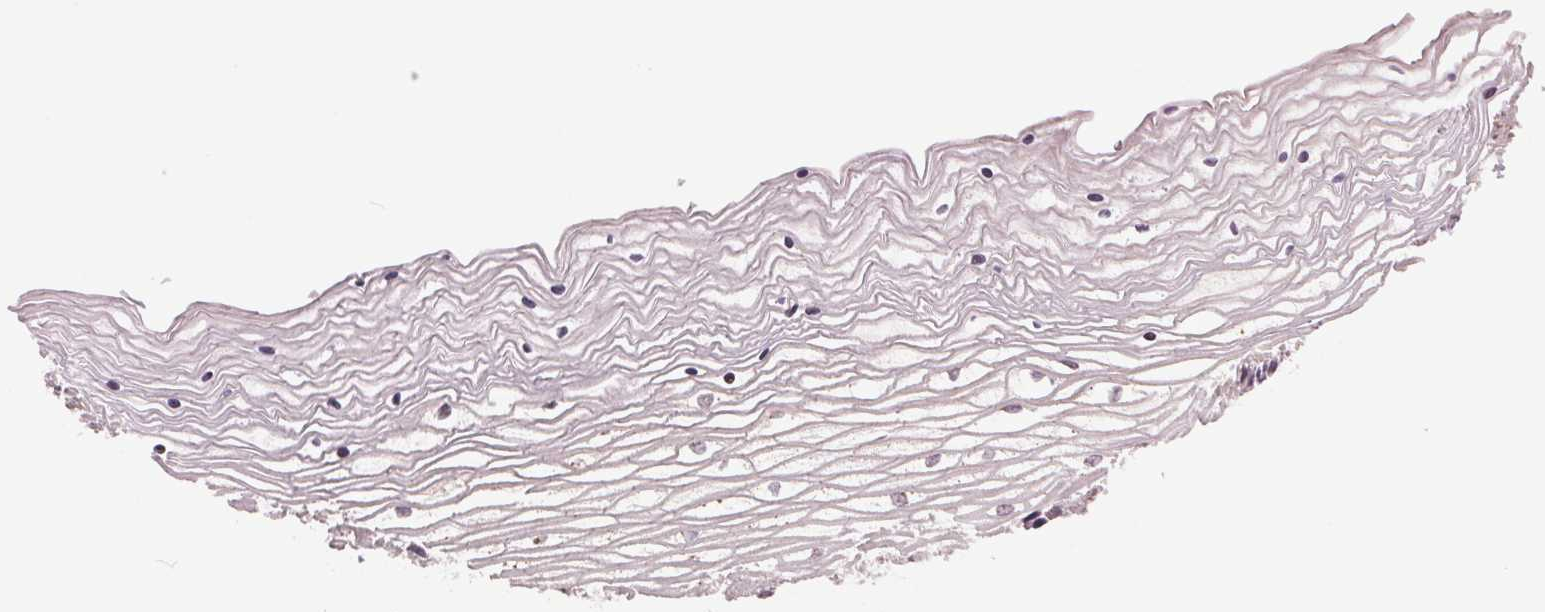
{"staining": {"intensity": "weak", "quantity": "25%-75%", "location": "cytoplasmic/membranous,nuclear"}, "tissue": "vagina", "cell_type": "Squamous epithelial cells", "image_type": "normal", "snomed": [{"axis": "morphology", "description": "Normal tissue, NOS"}, {"axis": "topography", "description": "Vagina"}], "caption": "Brown immunohistochemical staining in benign vagina demonstrates weak cytoplasmic/membranous,nuclear expression in about 25%-75% of squamous epithelial cells. Using DAB (brown) and hematoxylin (blue) stains, captured at high magnification using brightfield microscopy.", "gene": "BSDC1", "patient": {"sex": "female", "age": 45}}